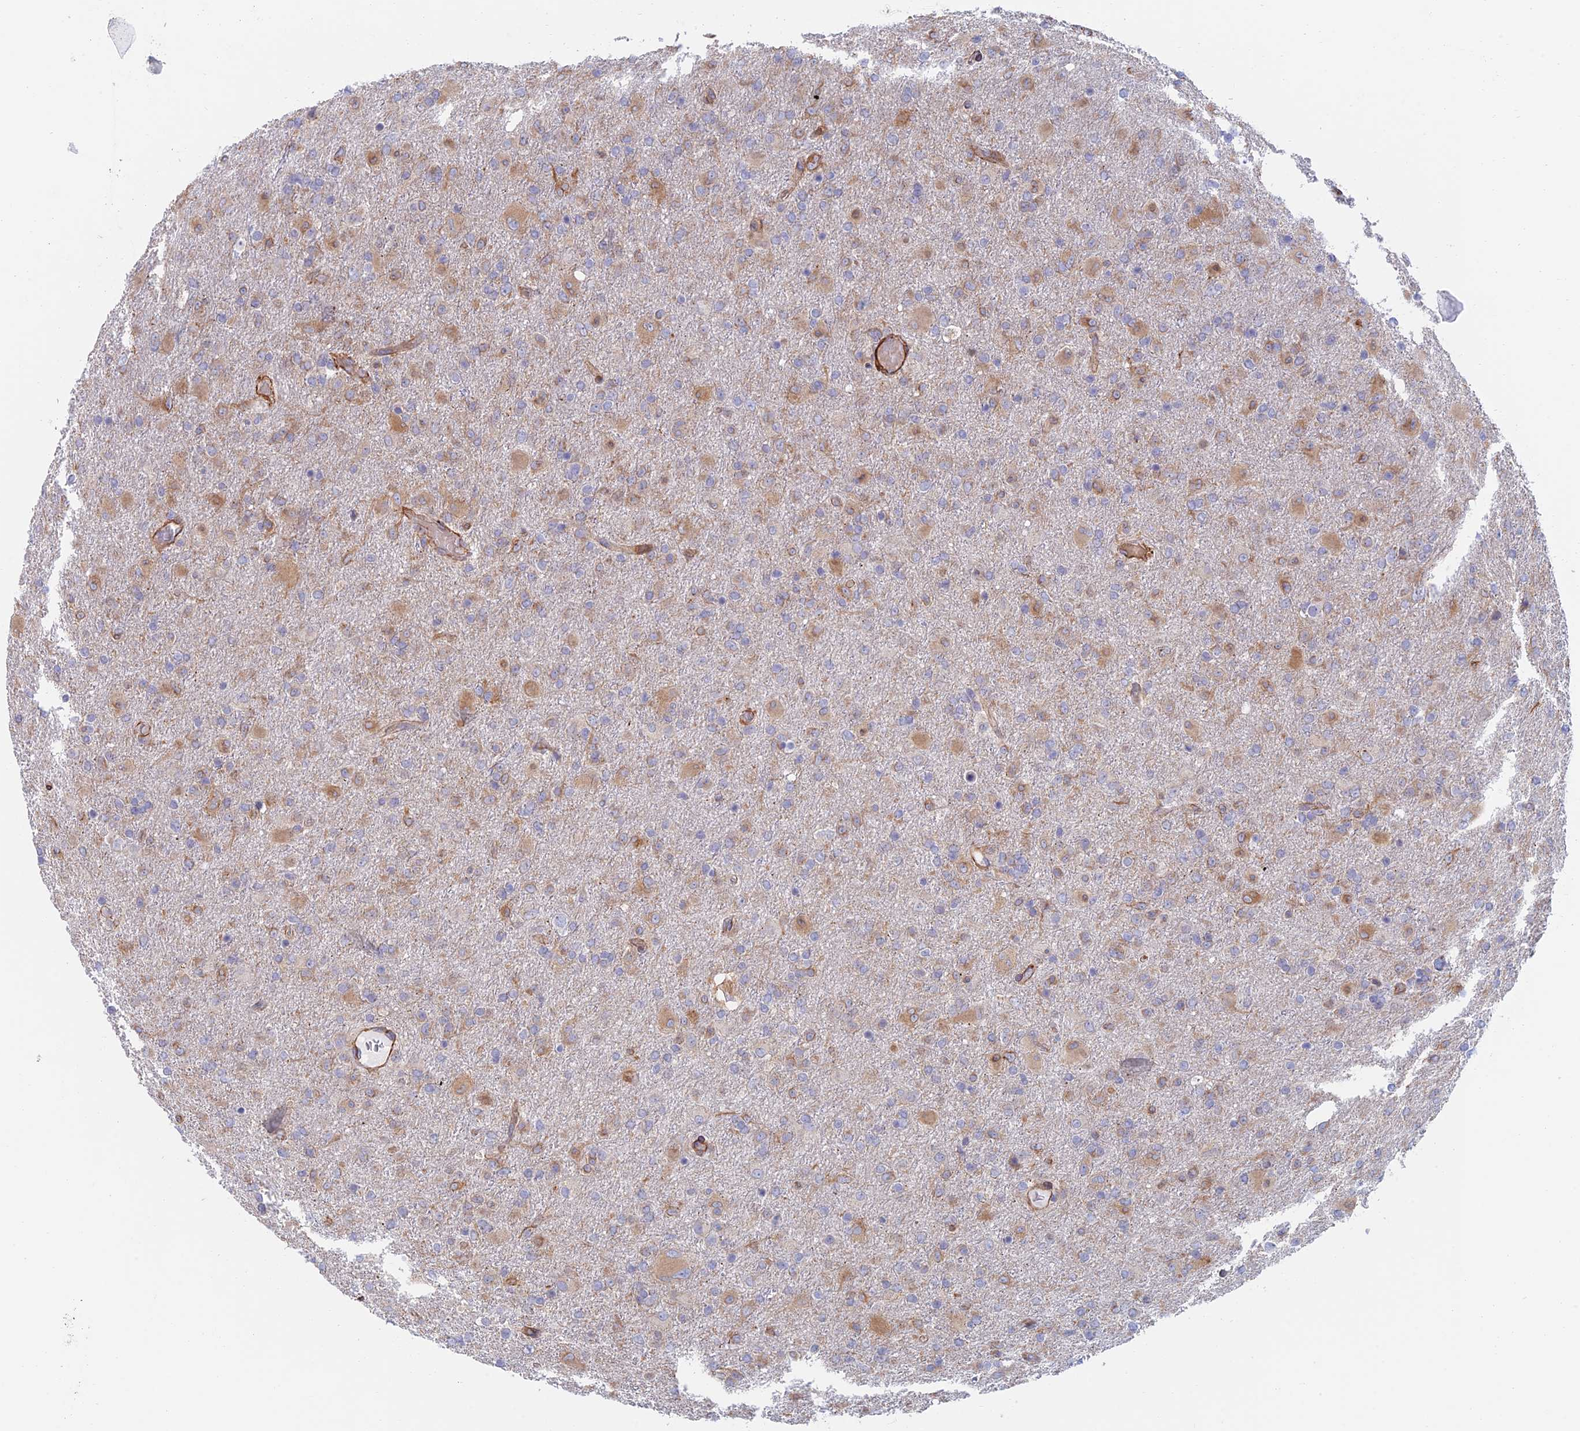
{"staining": {"intensity": "moderate", "quantity": "25%-75%", "location": "cytoplasmic/membranous"}, "tissue": "glioma", "cell_type": "Tumor cells", "image_type": "cancer", "snomed": [{"axis": "morphology", "description": "Glioma, malignant, Low grade"}, {"axis": "topography", "description": "Brain"}], "caption": "This photomicrograph shows immunohistochemistry (IHC) staining of human glioma, with medium moderate cytoplasmic/membranous expression in approximately 25%-75% of tumor cells.", "gene": "PAK4", "patient": {"sex": "male", "age": 65}}